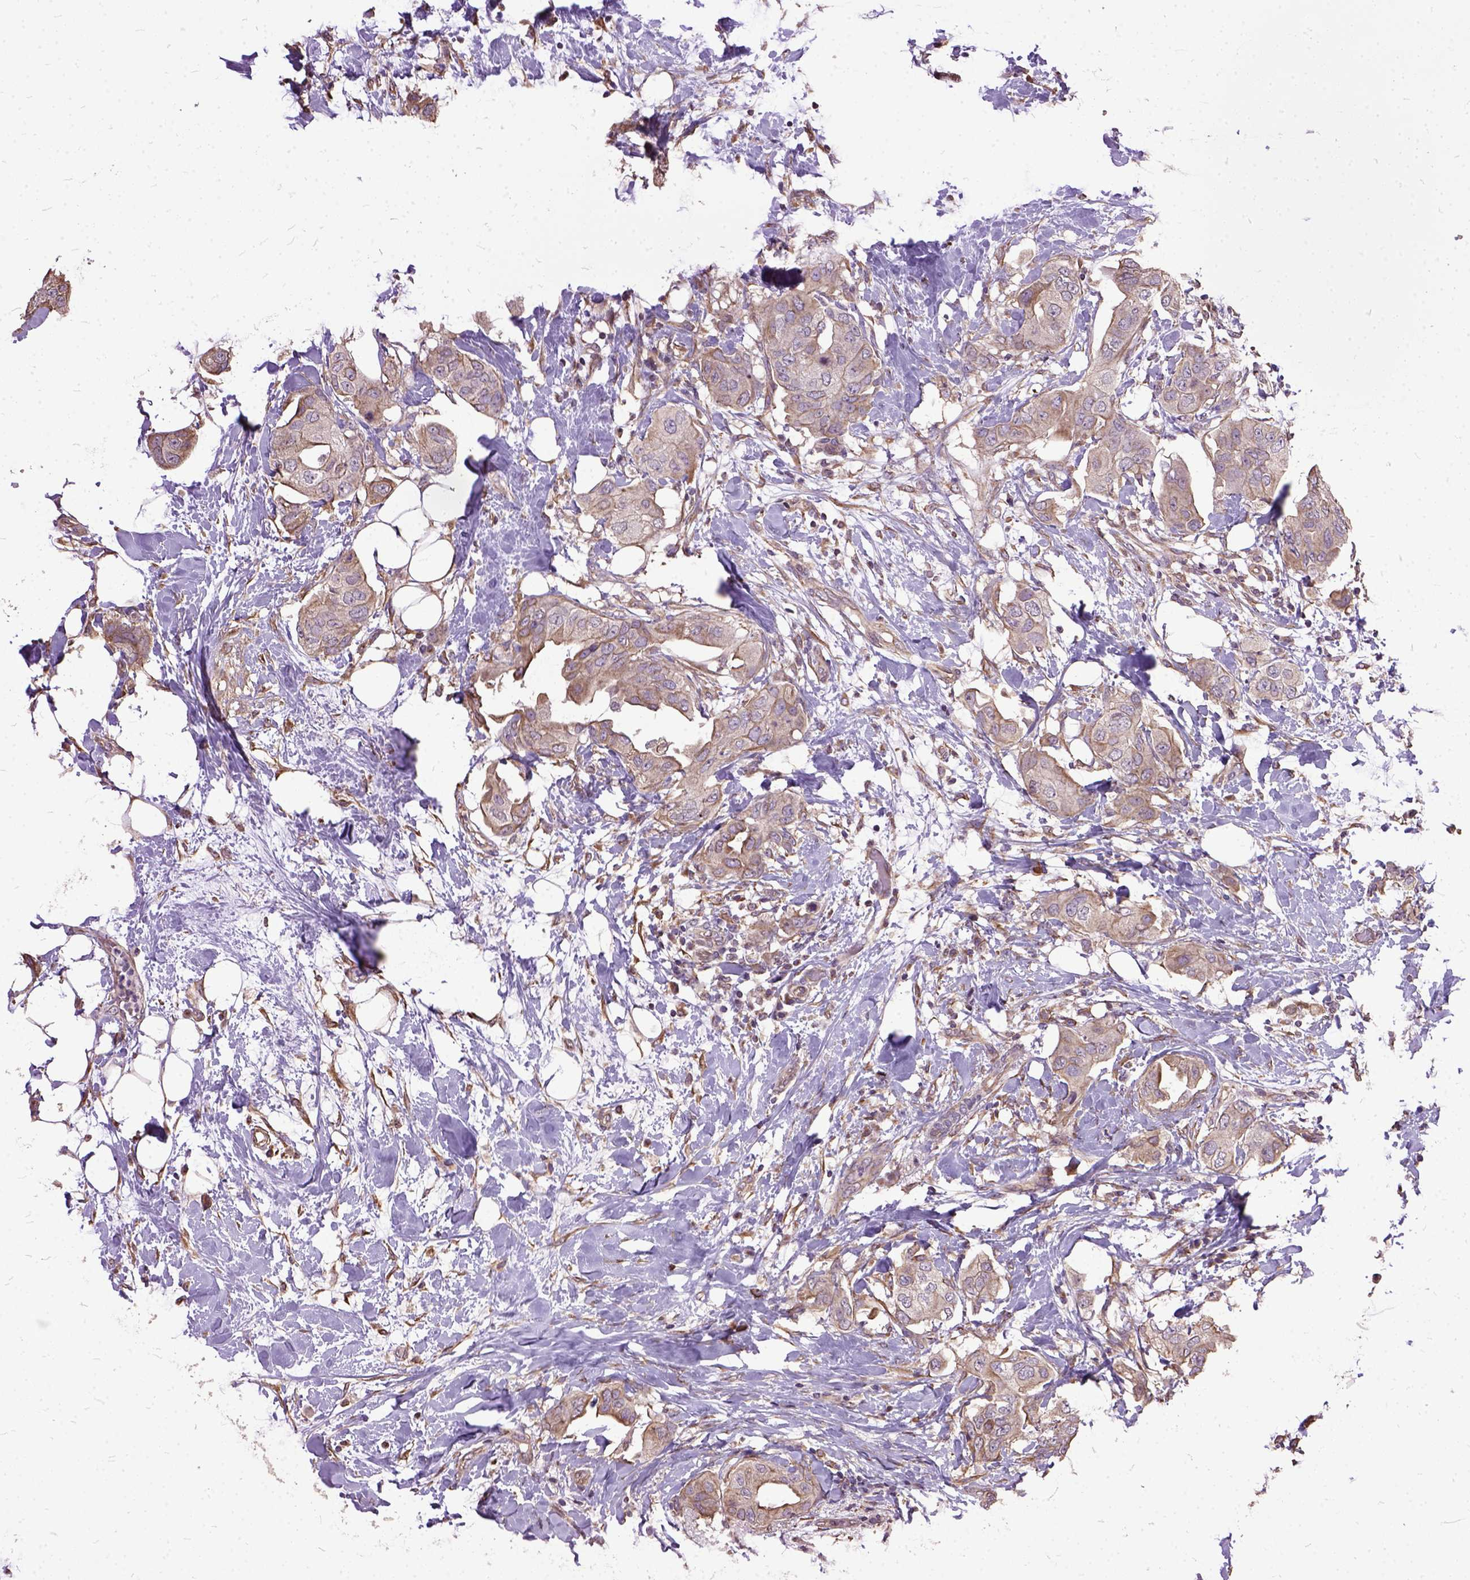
{"staining": {"intensity": "weak", "quantity": ">75%", "location": "cytoplasmic/membranous"}, "tissue": "breast cancer", "cell_type": "Tumor cells", "image_type": "cancer", "snomed": [{"axis": "morphology", "description": "Normal tissue, NOS"}, {"axis": "morphology", "description": "Duct carcinoma"}, {"axis": "topography", "description": "Breast"}], "caption": "Brown immunohistochemical staining in human invasive ductal carcinoma (breast) displays weak cytoplasmic/membranous positivity in approximately >75% of tumor cells.", "gene": "AREG", "patient": {"sex": "female", "age": 40}}